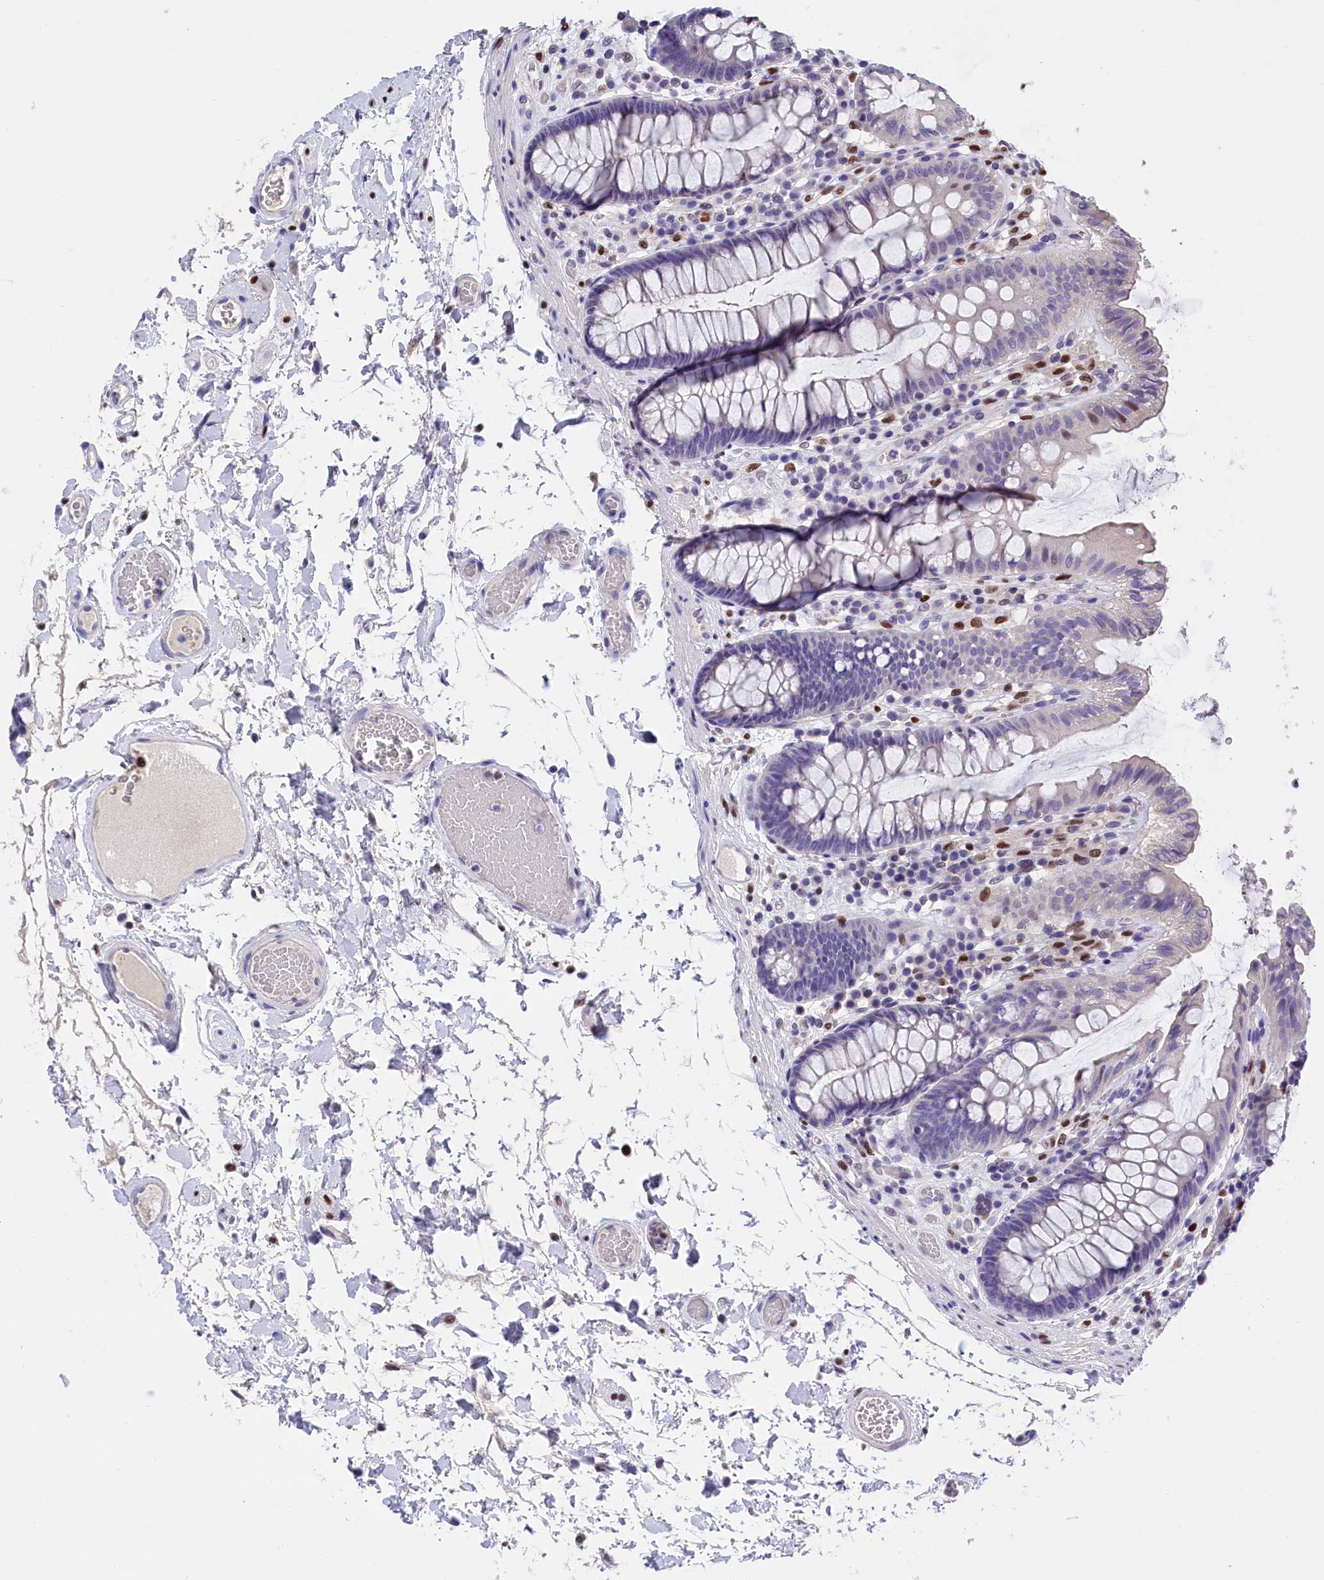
{"staining": {"intensity": "negative", "quantity": "none", "location": "none"}, "tissue": "colon", "cell_type": "Endothelial cells", "image_type": "normal", "snomed": [{"axis": "morphology", "description": "Normal tissue, NOS"}, {"axis": "topography", "description": "Colon"}], "caption": "Immunohistochemistry (IHC) photomicrograph of normal colon: human colon stained with DAB (3,3'-diaminobenzidine) reveals no significant protein expression in endothelial cells. (DAB immunohistochemistry (IHC), high magnification).", "gene": "BTBD9", "patient": {"sex": "male", "age": 84}}